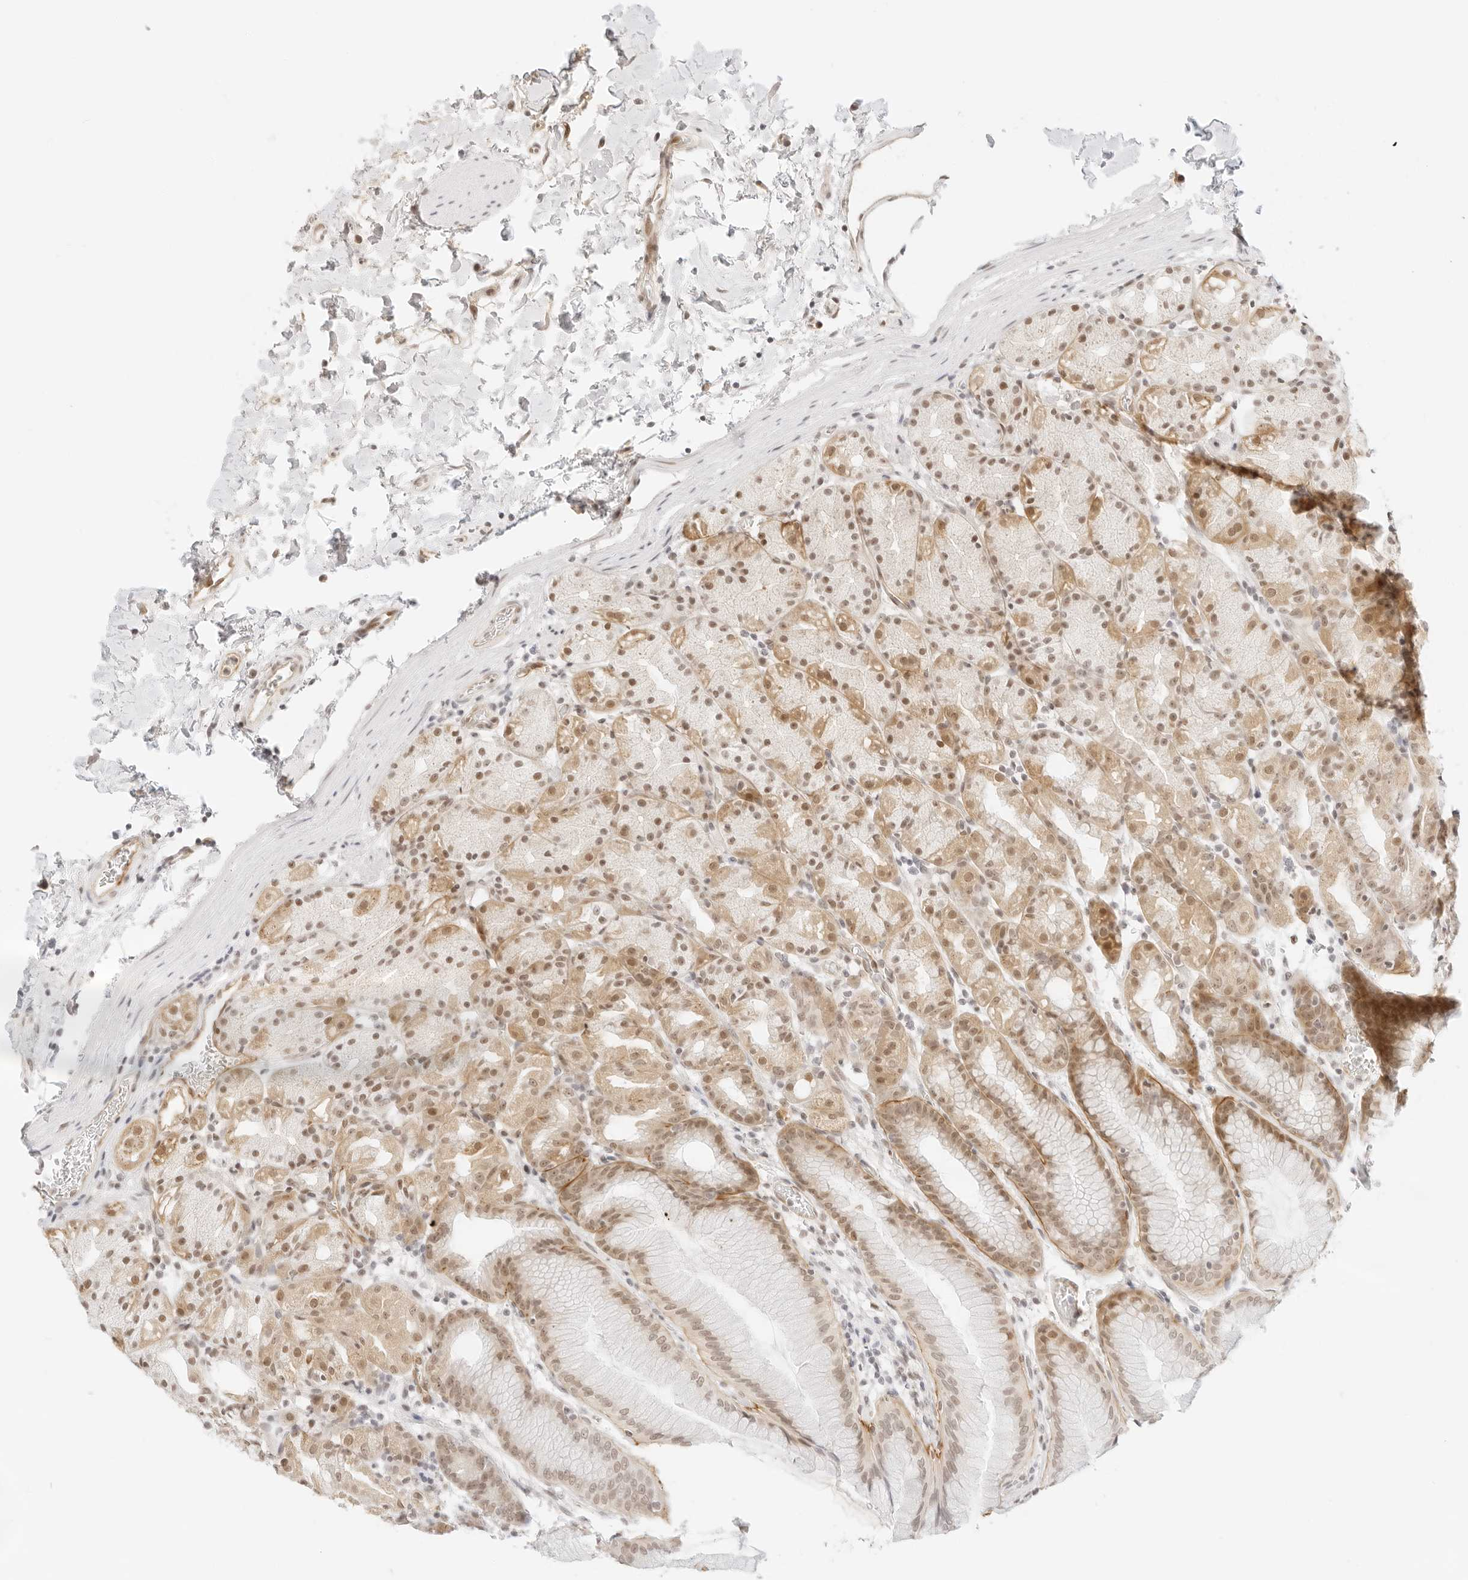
{"staining": {"intensity": "moderate", "quantity": ">75%", "location": "cytoplasmic/membranous,nuclear"}, "tissue": "stomach", "cell_type": "Glandular cells", "image_type": "normal", "snomed": [{"axis": "morphology", "description": "Normal tissue, NOS"}, {"axis": "topography", "description": "Stomach, upper"}], "caption": "An image of stomach stained for a protein demonstrates moderate cytoplasmic/membranous,nuclear brown staining in glandular cells. (DAB (3,3'-diaminobenzidine) IHC, brown staining for protein, blue staining for nuclei).", "gene": "ITGA6", "patient": {"sex": "male", "age": 48}}